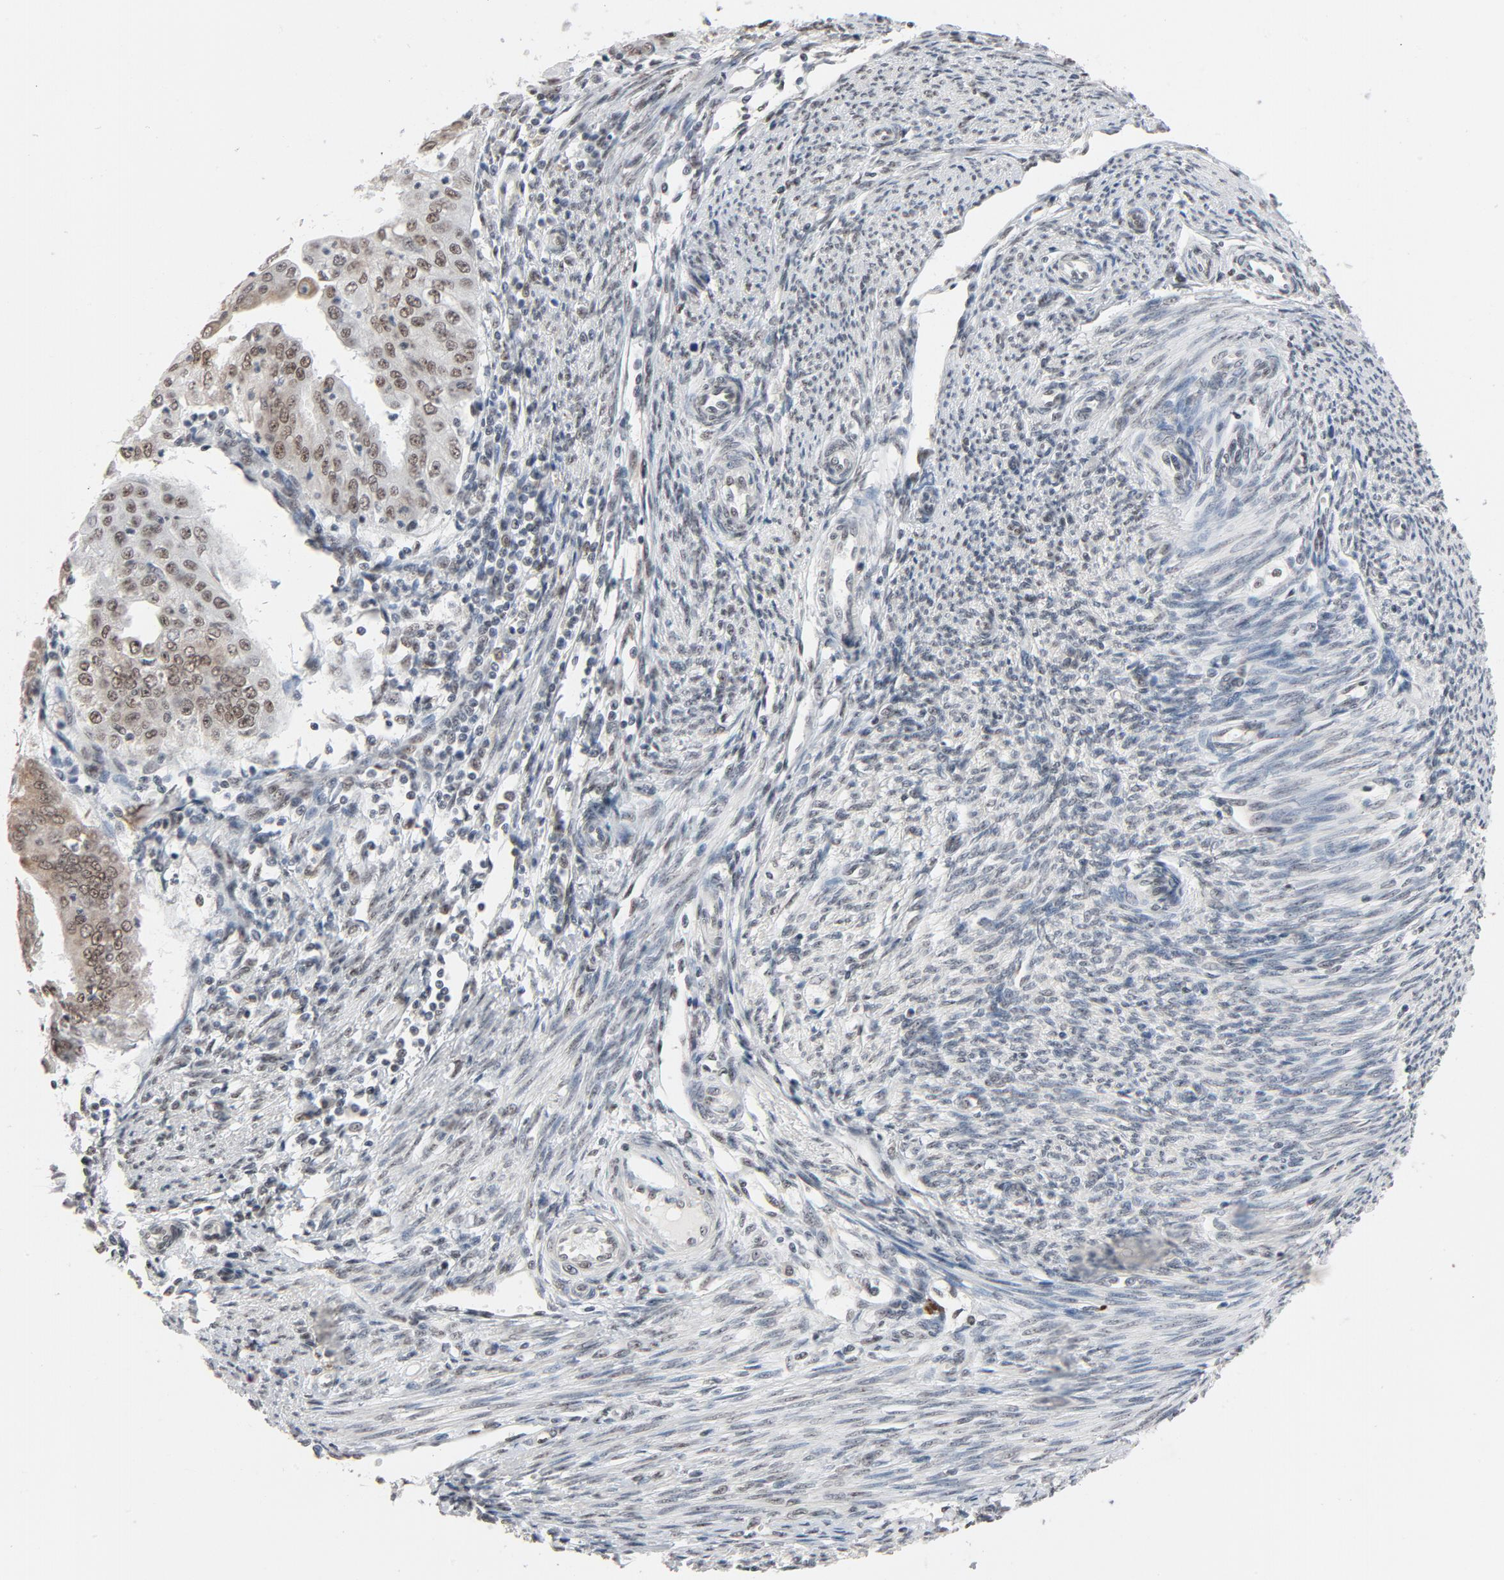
{"staining": {"intensity": "moderate", "quantity": ">75%", "location": "cytoplasmic/membranous,nuclear"}, "tissue": "endometrial cancer", "cell_type": "Tumor cells", "image_type": "cancer", "snomed": [{"axis": "morphology", "description": "Adenocarcinoma, NOS"}, {"axis": "topography", "description": "Endometrium"}], "caption": "Adenocarcinoma (endometrial) tissue demonstrates moderate cytoplasmic/membranous and nuclear staining in about >75% of tumor cells", "gene": "MRE11", "patient": {"sex": "female", "age": 79}}